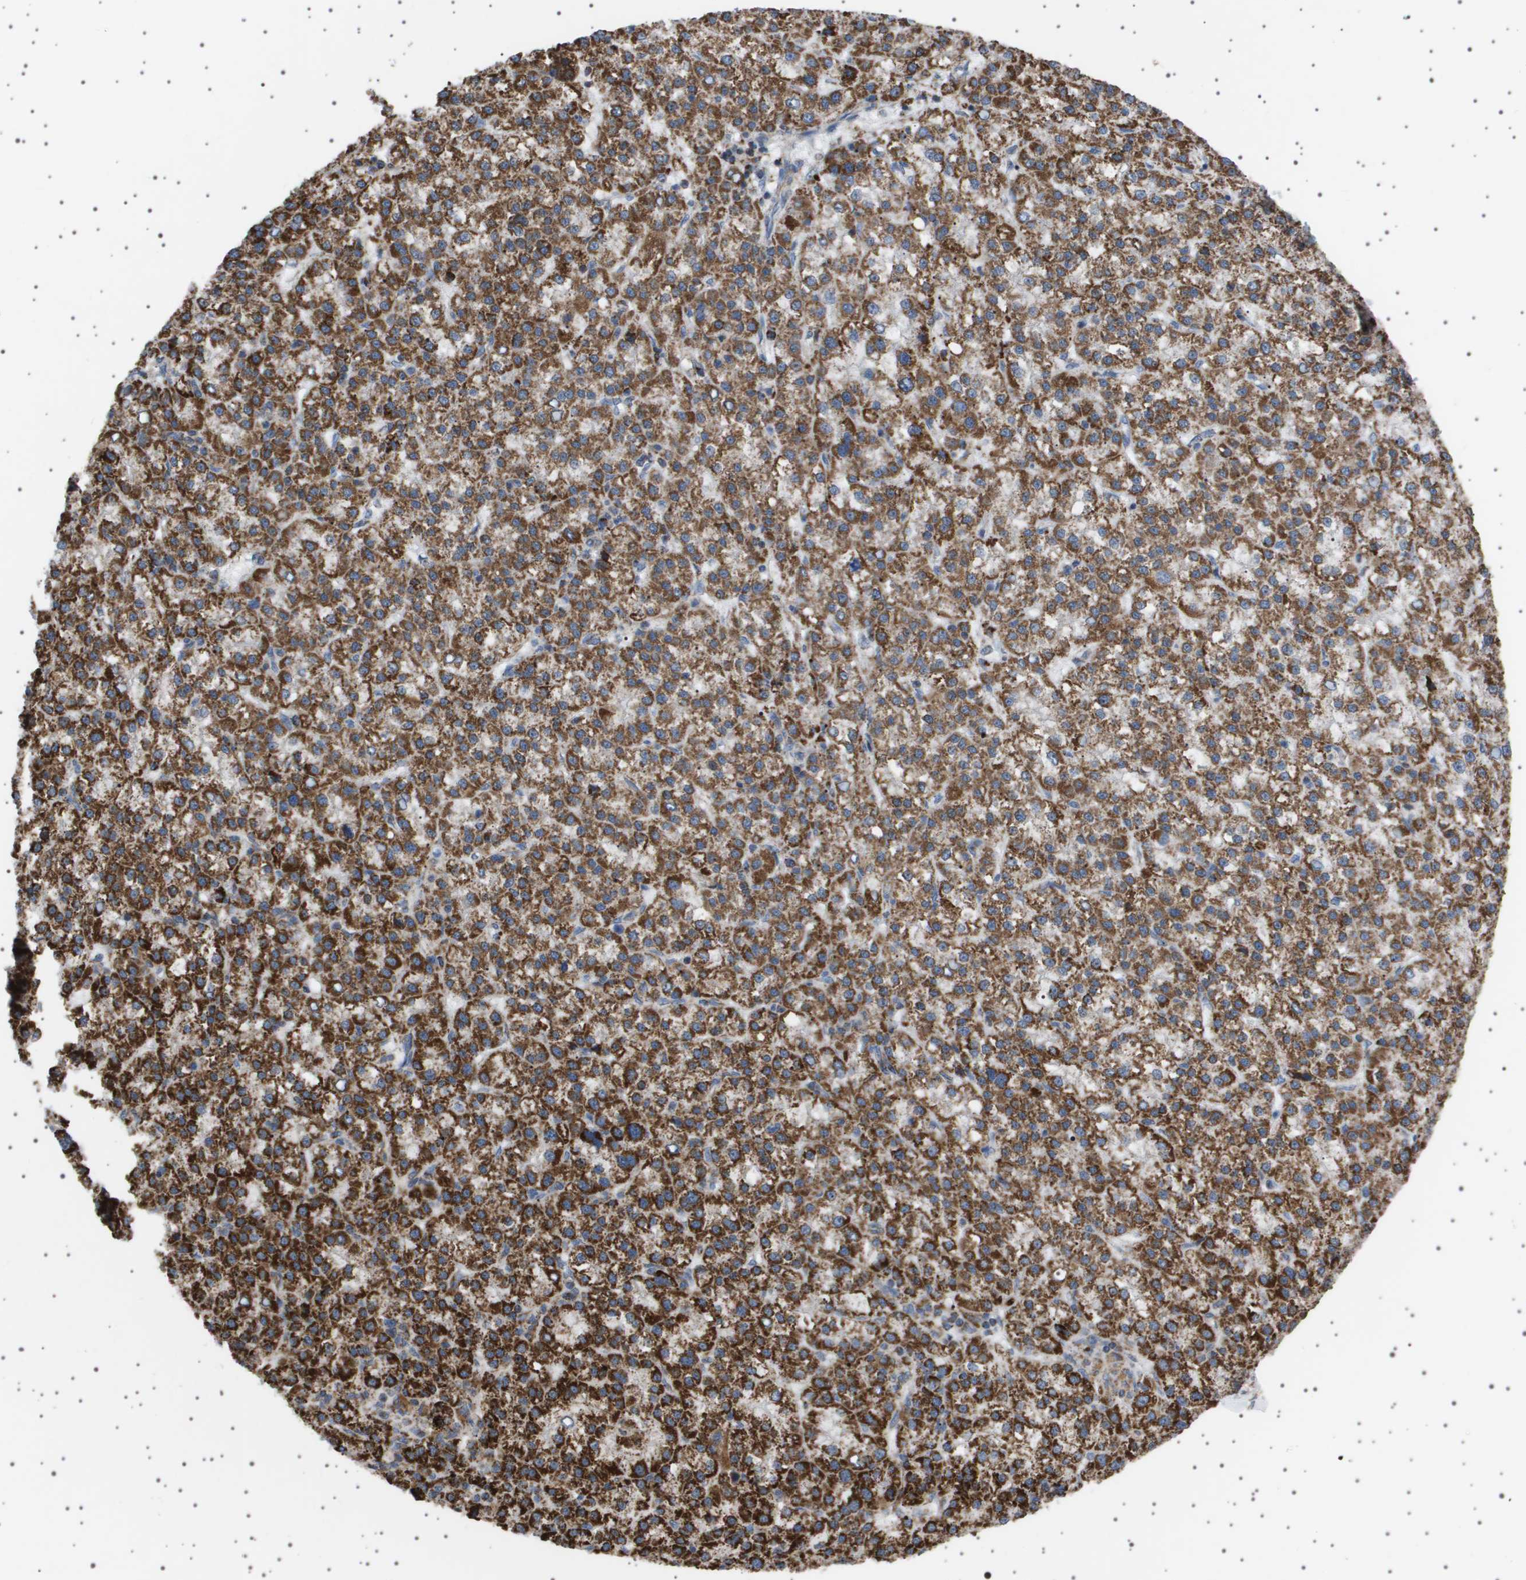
{"staining": {"intensity": "strong", "quantity": ">75%", "location": "cytoplasmic/membranous"}, "tissue": "liver cancer", "cell_type": "Tumor cells", "image_type": "cancer", "snomed": [{"axis": "morphology", "description": "Carcinoma, Hepatocellular, NOS"}, {"axis": "topography", "description": "Liver"}], "caption": "The image displays a brown stain indicating the presence of a protein in the cytoplasmic/membranous of tumor cells in liver cancer (hepatocellular carcinoma).", "gene": "UBXN8", "patient": {"sex": "female", "age": 58}}